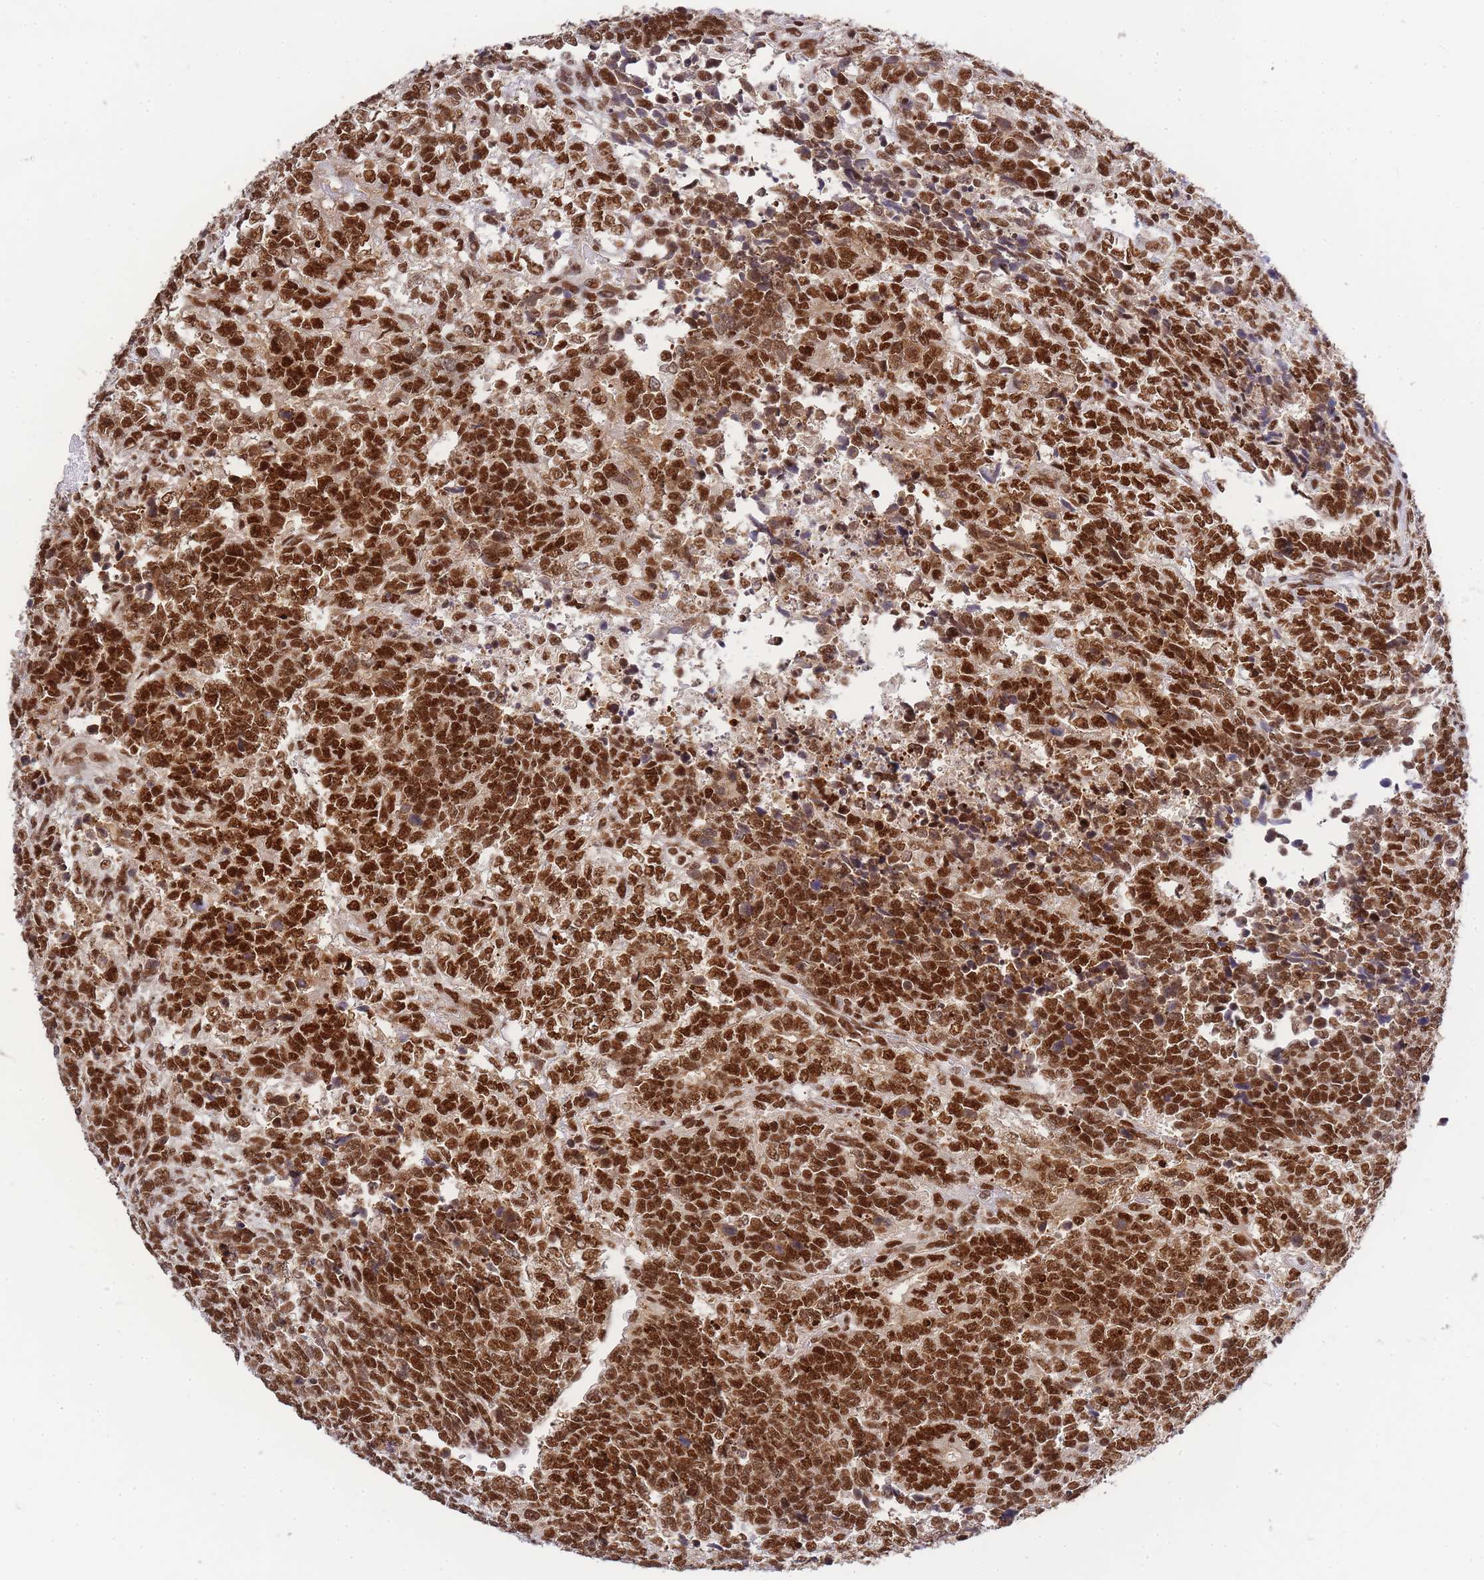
{"staining": {"intensity": "strong", "quantity": ">75%", "location": "nuclear"}, "tissue": "testis cancer", "cell_type": "Tumor cells", "image_type": "cancer", "snomed": [{"axis": "morphology", "description": "Carcinoma, Embryonal, NOS"}, {"axis": "topography", "description": "Testis"}], "caption": "This image reveals IHC staining of embryonal carcinoma (testis), with high strong nuclear staining in about >75% of tumor cells.", "gene": "PRKDC", "patient": {"sex": "male", "age": 23}}